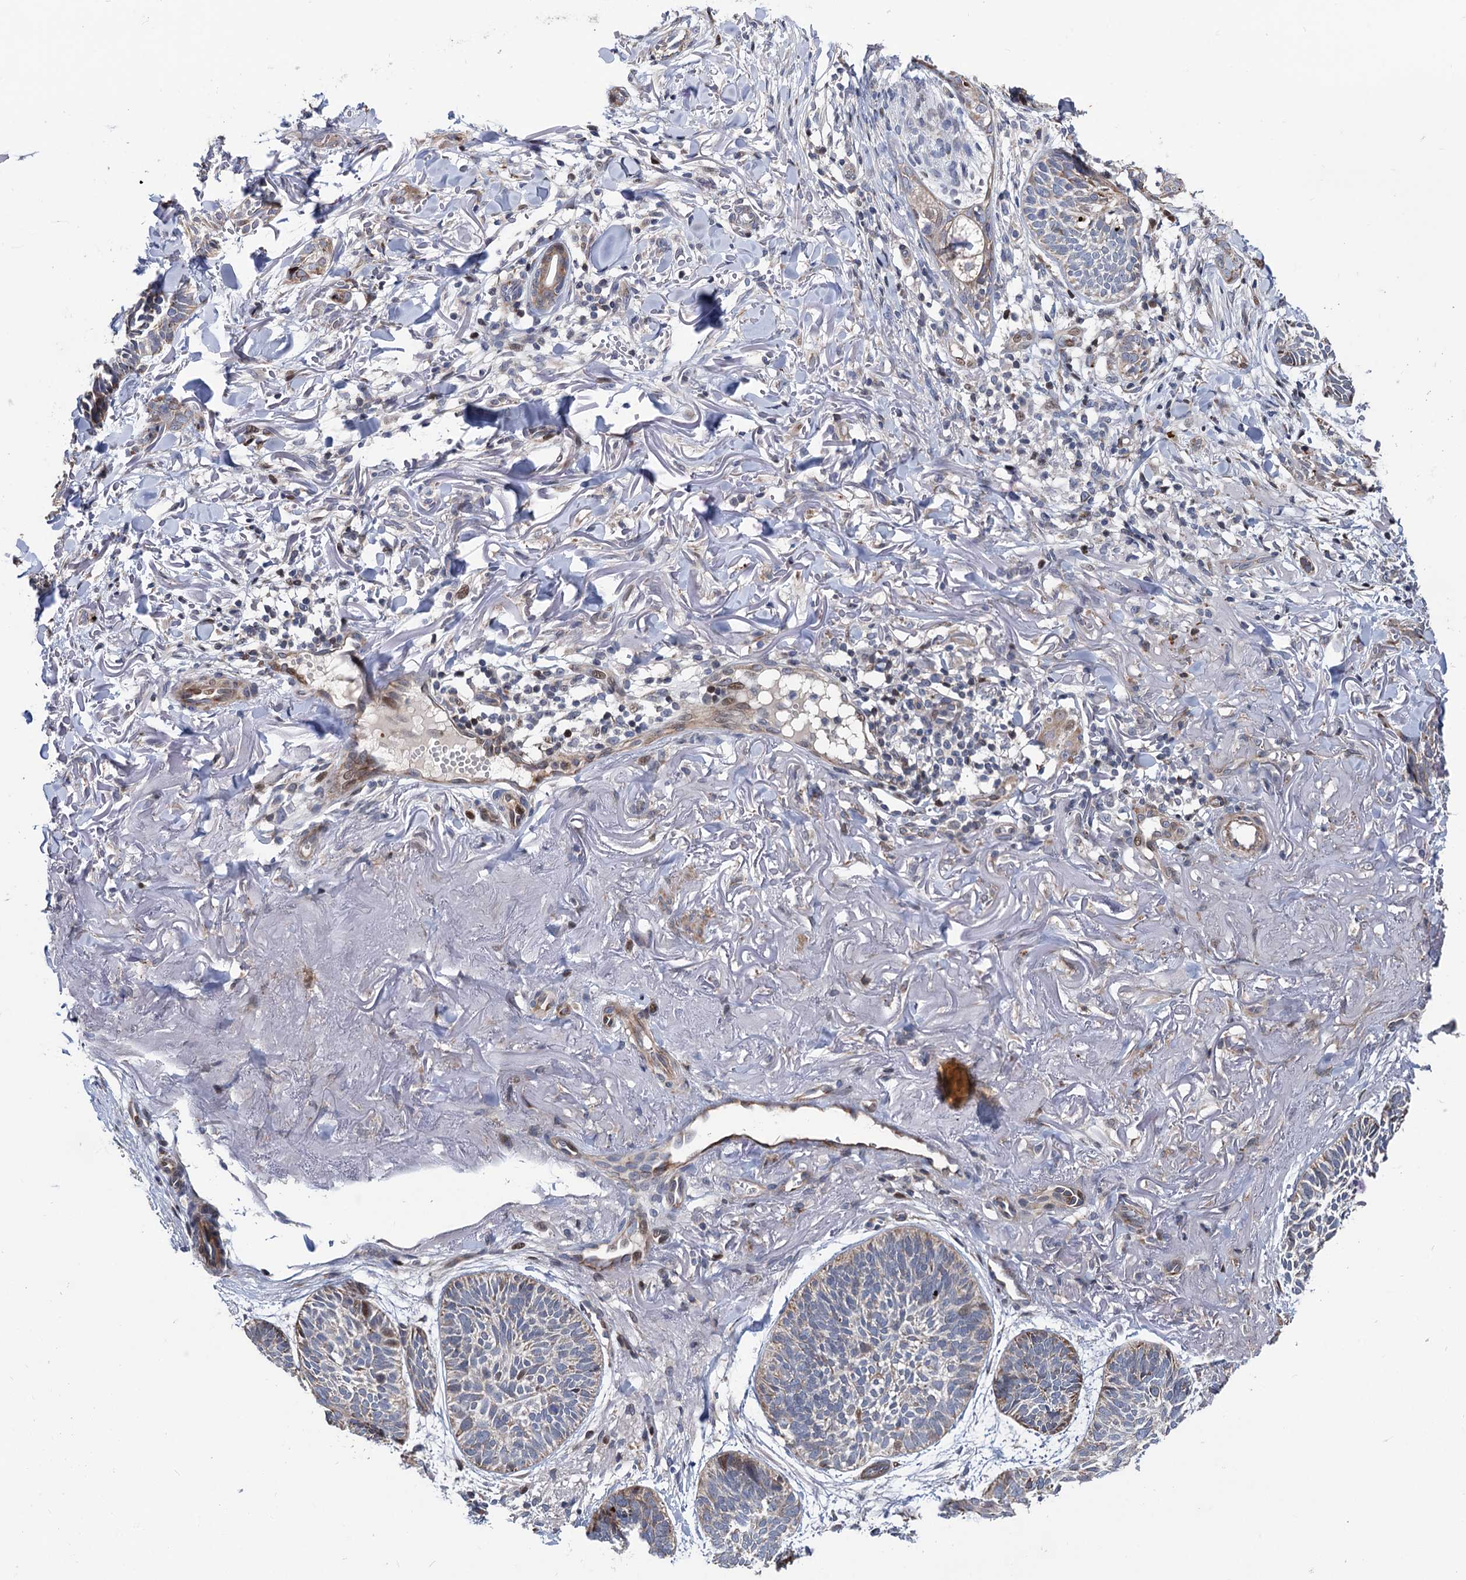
{"staining": {"intensity": "weak", "quantity": "<25%", "location": "cytoplasmic/membranous"}, "tissue": "skin cancer", "cell_type": "Tumor cells", "image_type": "cancer", "snomed": [{"axis": "morphology", "description": "Normal tissue, NOS"}, {"axis": "morphology", "description": "Basal cell carcinoma"}, {"axis": "topography", "description": "Skin"}], "caption": "Immunohistochemistry (IHC) image of neoplastic tissue: skin basal cell carcinoma stained with DAB (3,3'-diaminobenzidine) shows no significant protein positivity in tumor cells. Brightfield microscopy of IHC stained with DAB (brown) and hematoxylin (blue), captured at high magnification.", "gene": "UBR1", "patient": {"sex": "male", "age": 66}}